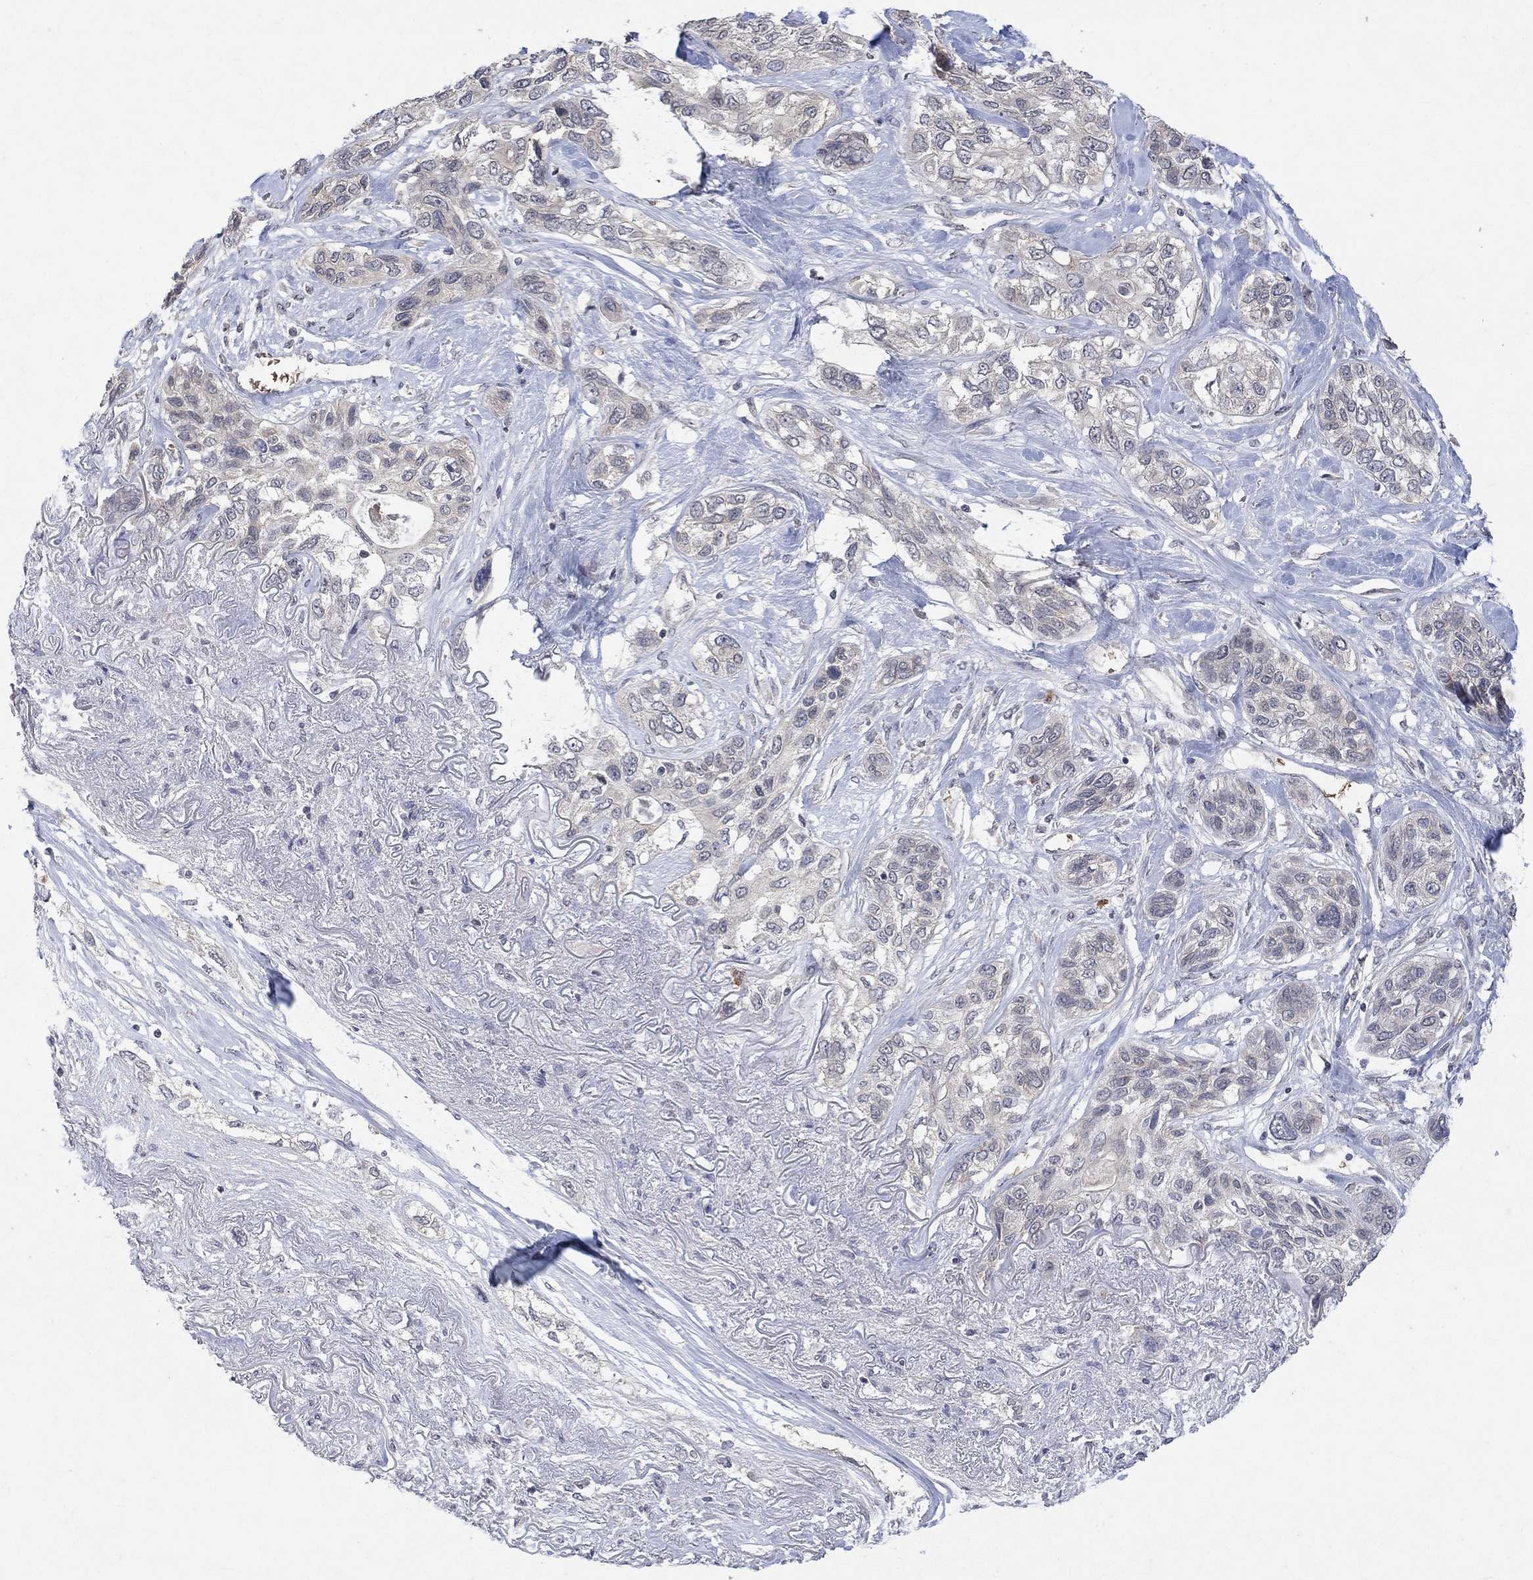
{"staining": {"intensity": "negative", "quantity": "none", "location": "none"}, "tissue": "lung cancer", "cell_type": "Tumor cells", "image_type": "cancer", "snomed": [{"axis": "morphology", "description": "Squamous cell carcinoma, NOS"}, {"axis": "topography", "description": "Lung"}], "caption": "IHC photomicrograph of neoplastic tissue: human lung cancer (squamous cell carcinoma) stained with DAB (3,3'-diaminobenzidine) reveals no significant protein positivity in tumor cells.", "gene": "GRIN2D", "patient": {"sex": "female", "age": 70}}